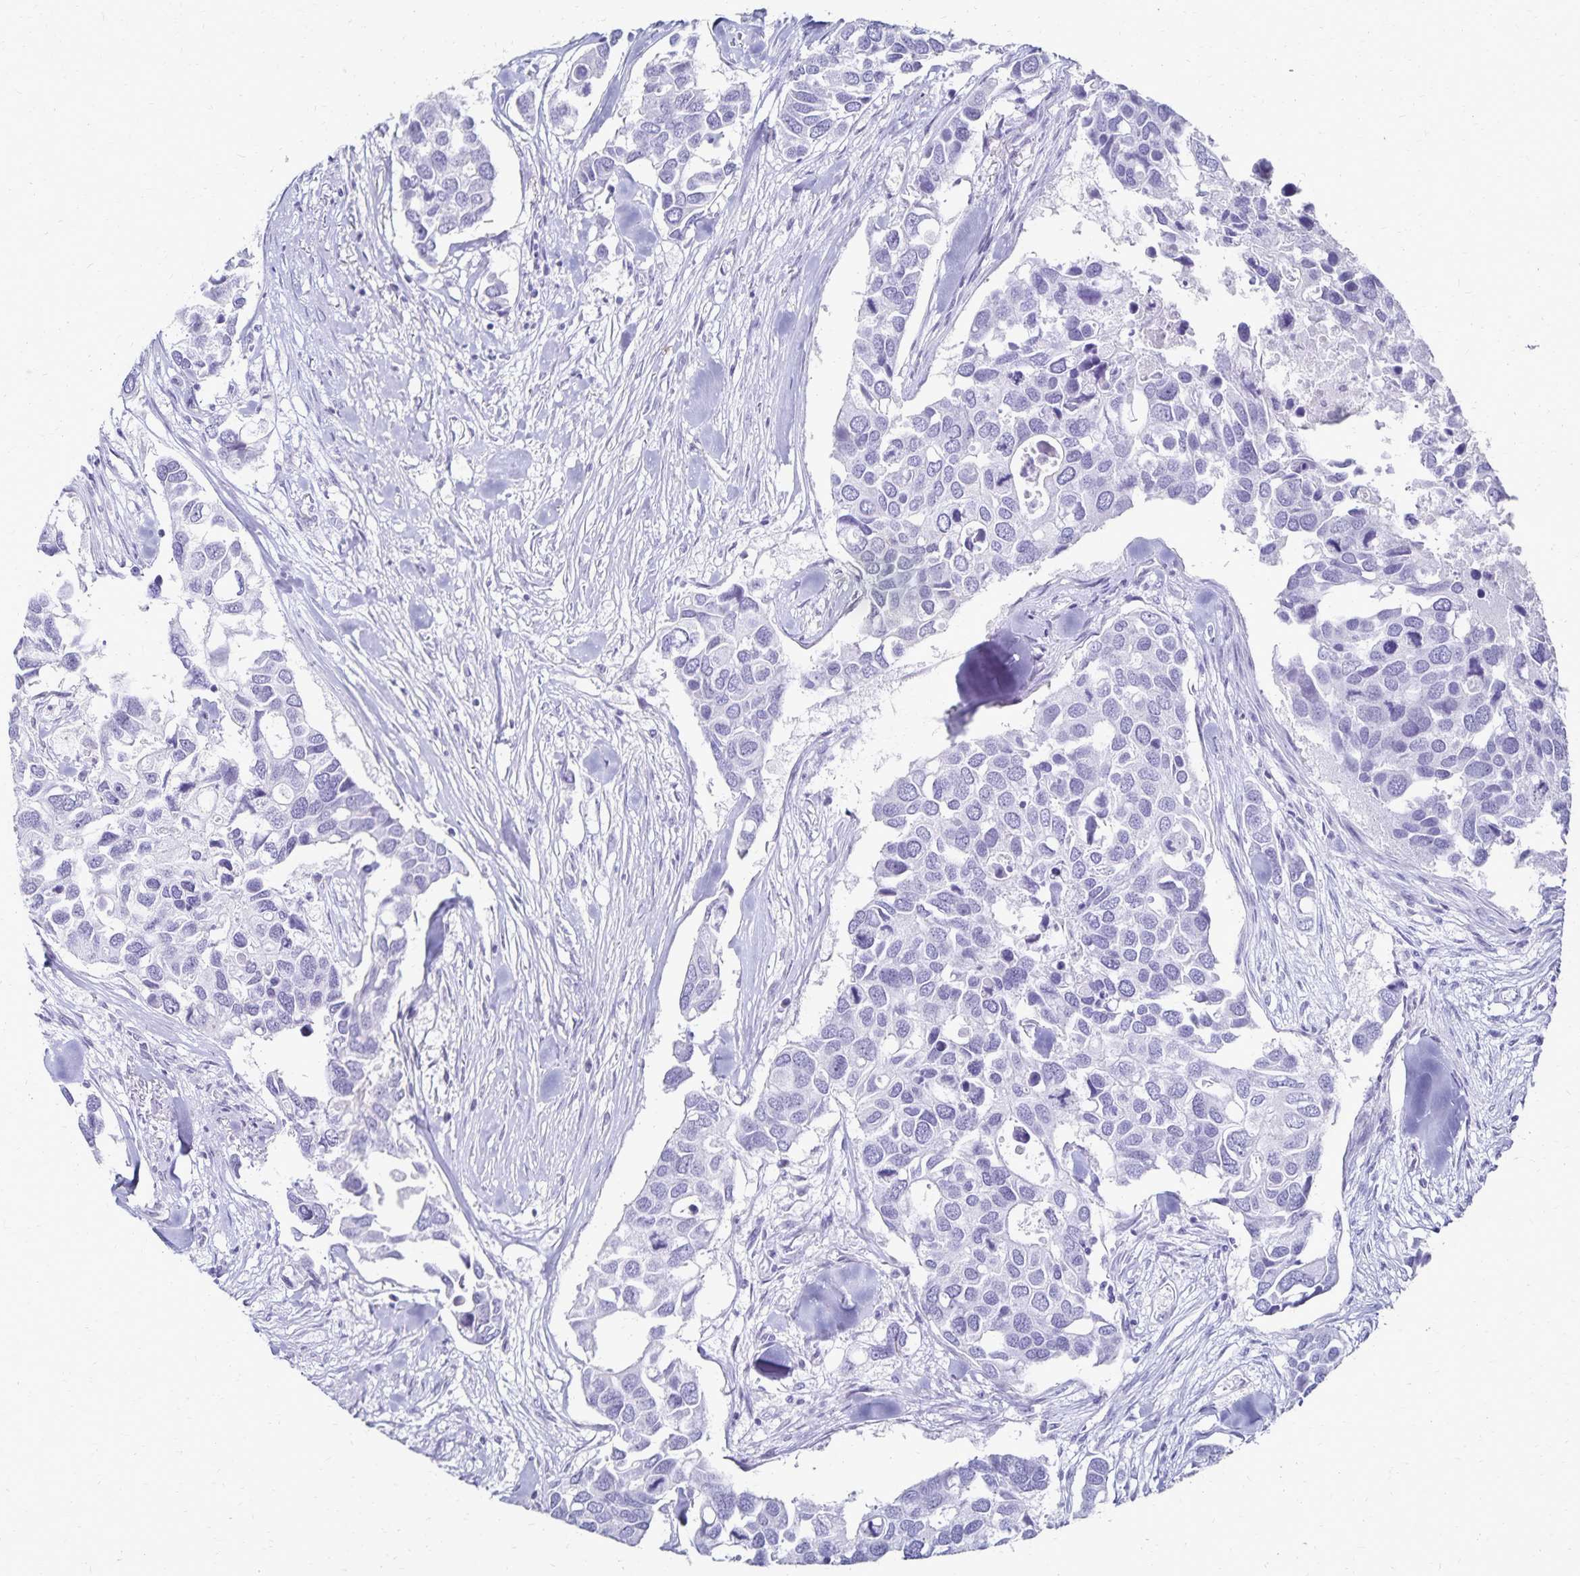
{"staining": {"intensity": "negative", "quantity": "none", "location": "none"}, "tissue": "breast cancer", "cell_type": "Tumor cells", "image_type": "cancer", "snomed": [{"axis": "morphology", "description": "Duct carcinoma"}, {"axis": "topography", "description": "Breast"}], "caption": "The micrograph demonstrates no staining of tumor cells in intraductal carcinoma (breast).", "gene": "GIP", "patient": {"sex": "female", "age": 83}}